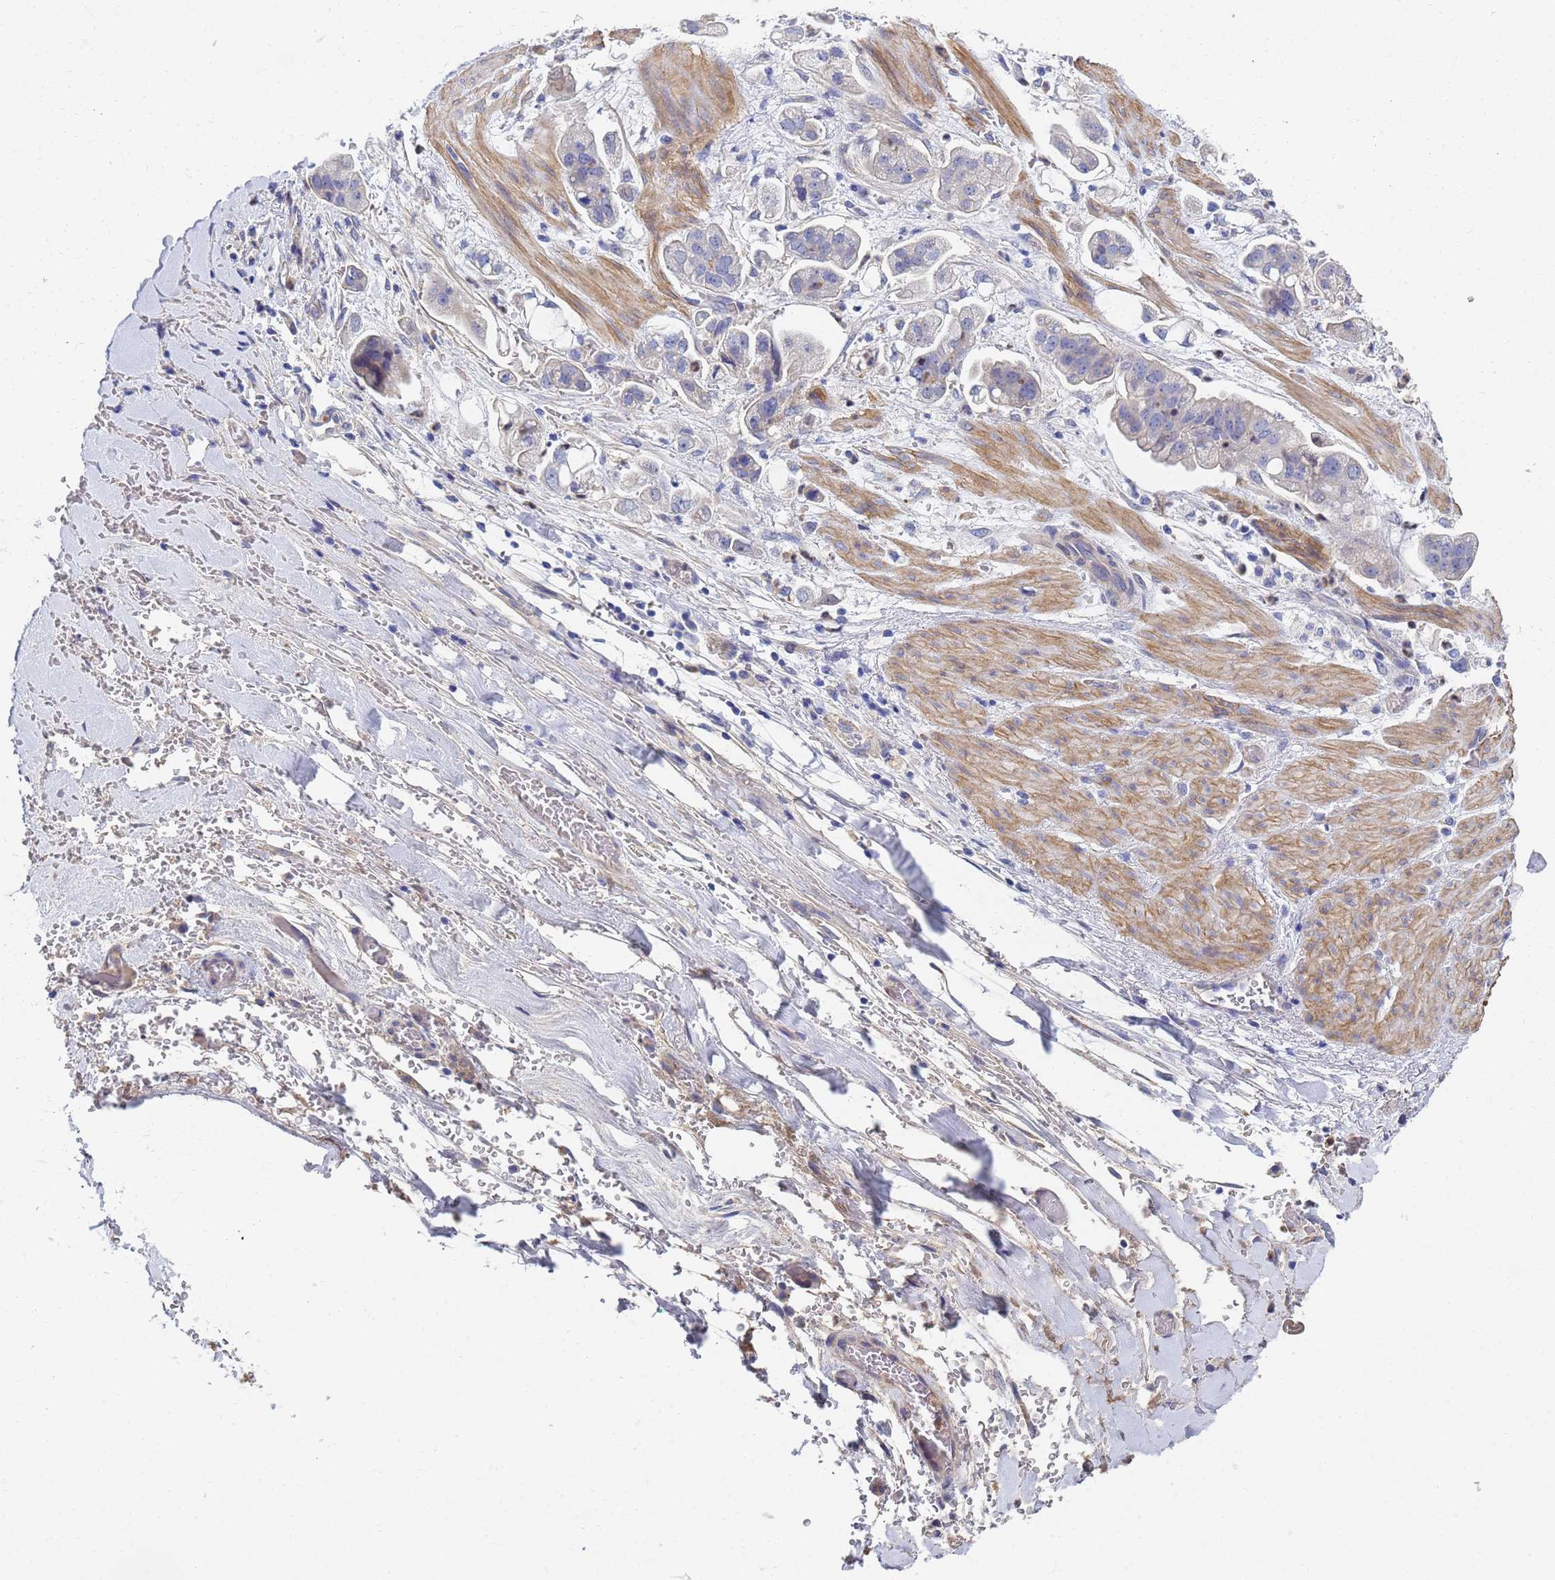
{"staining": {"intensity": "negative", "quantity": "none", "location": "none"}, "tissue": "stomach cancer", "cell_type": "Tumor cells", "image_type": "cancer", "snomed": [{"axis": "morphology", "description": "Adenocarcinoma, NOS"}, {"axis": "topography", "description": "Stomach"}], "caption": "Immunohistochemistry (IHC) of adenocarcinoma (stomach) demonstrates no staining in tumor cells.", "gene": "LBX2", "patient": {"sex": "male", "age": 62}}